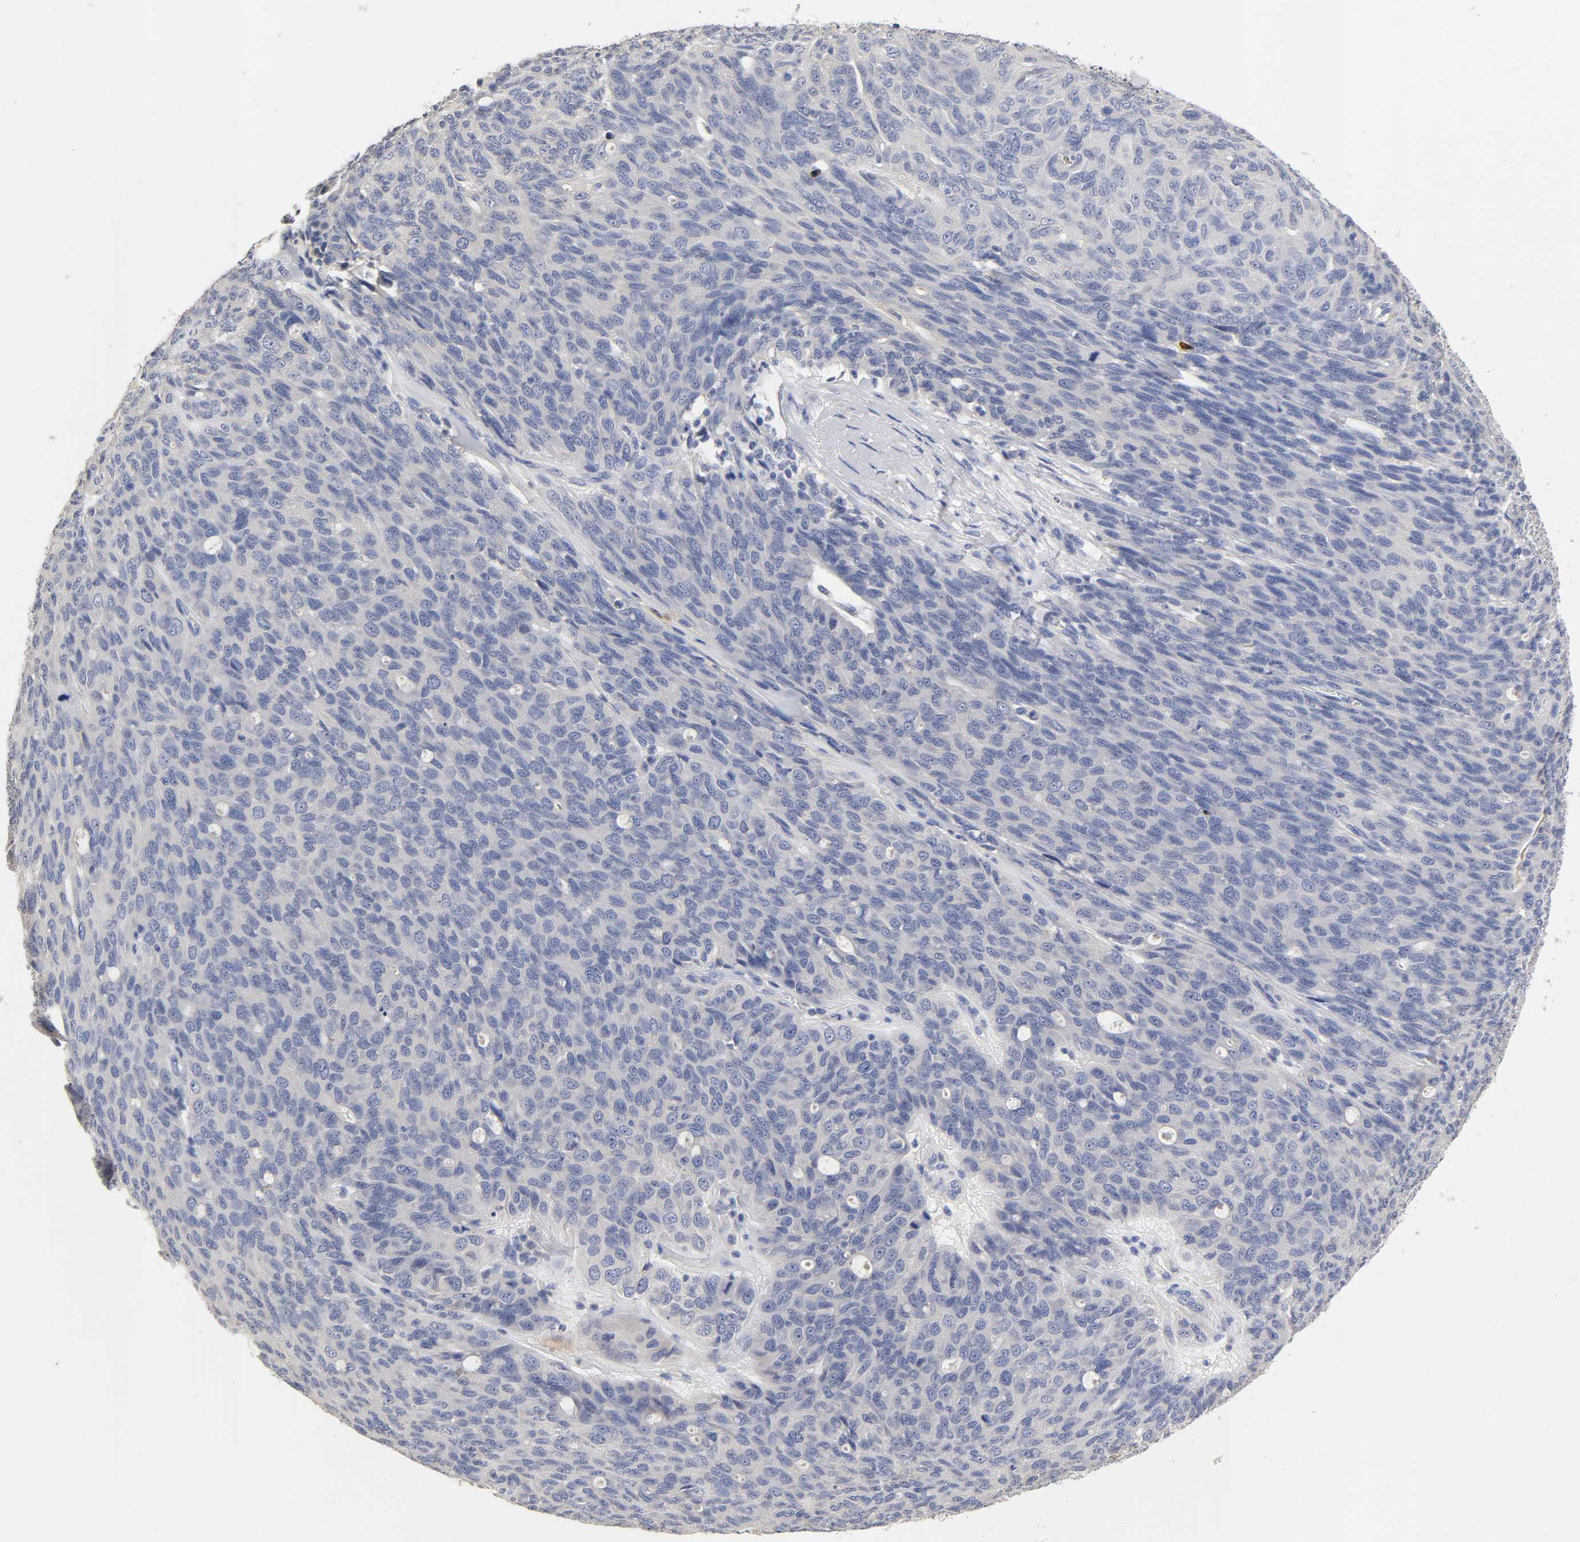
{"staining": {"intensity": "negative", "quantity": "none", "location": "none"}, "tissue": "ovarian cancer", "cell_type": "Tumor cells", "image_type": "cancer", "snomed": [{"axis": "morphology", "description": "Carcinoma, endometroid"}, {"axis": "topography", "description": "Ovary"}], "caption": "Tumor cells are negative for protein expression in human endometroid carcinoma (ovarian). (Brightfield microscopy of DAB (3,3'-diaminobenzidine) immunohistochemistry (IHC) at high magnification).", "gene": "OVOL1", "patient": {"sex": "female", "age": 60}}